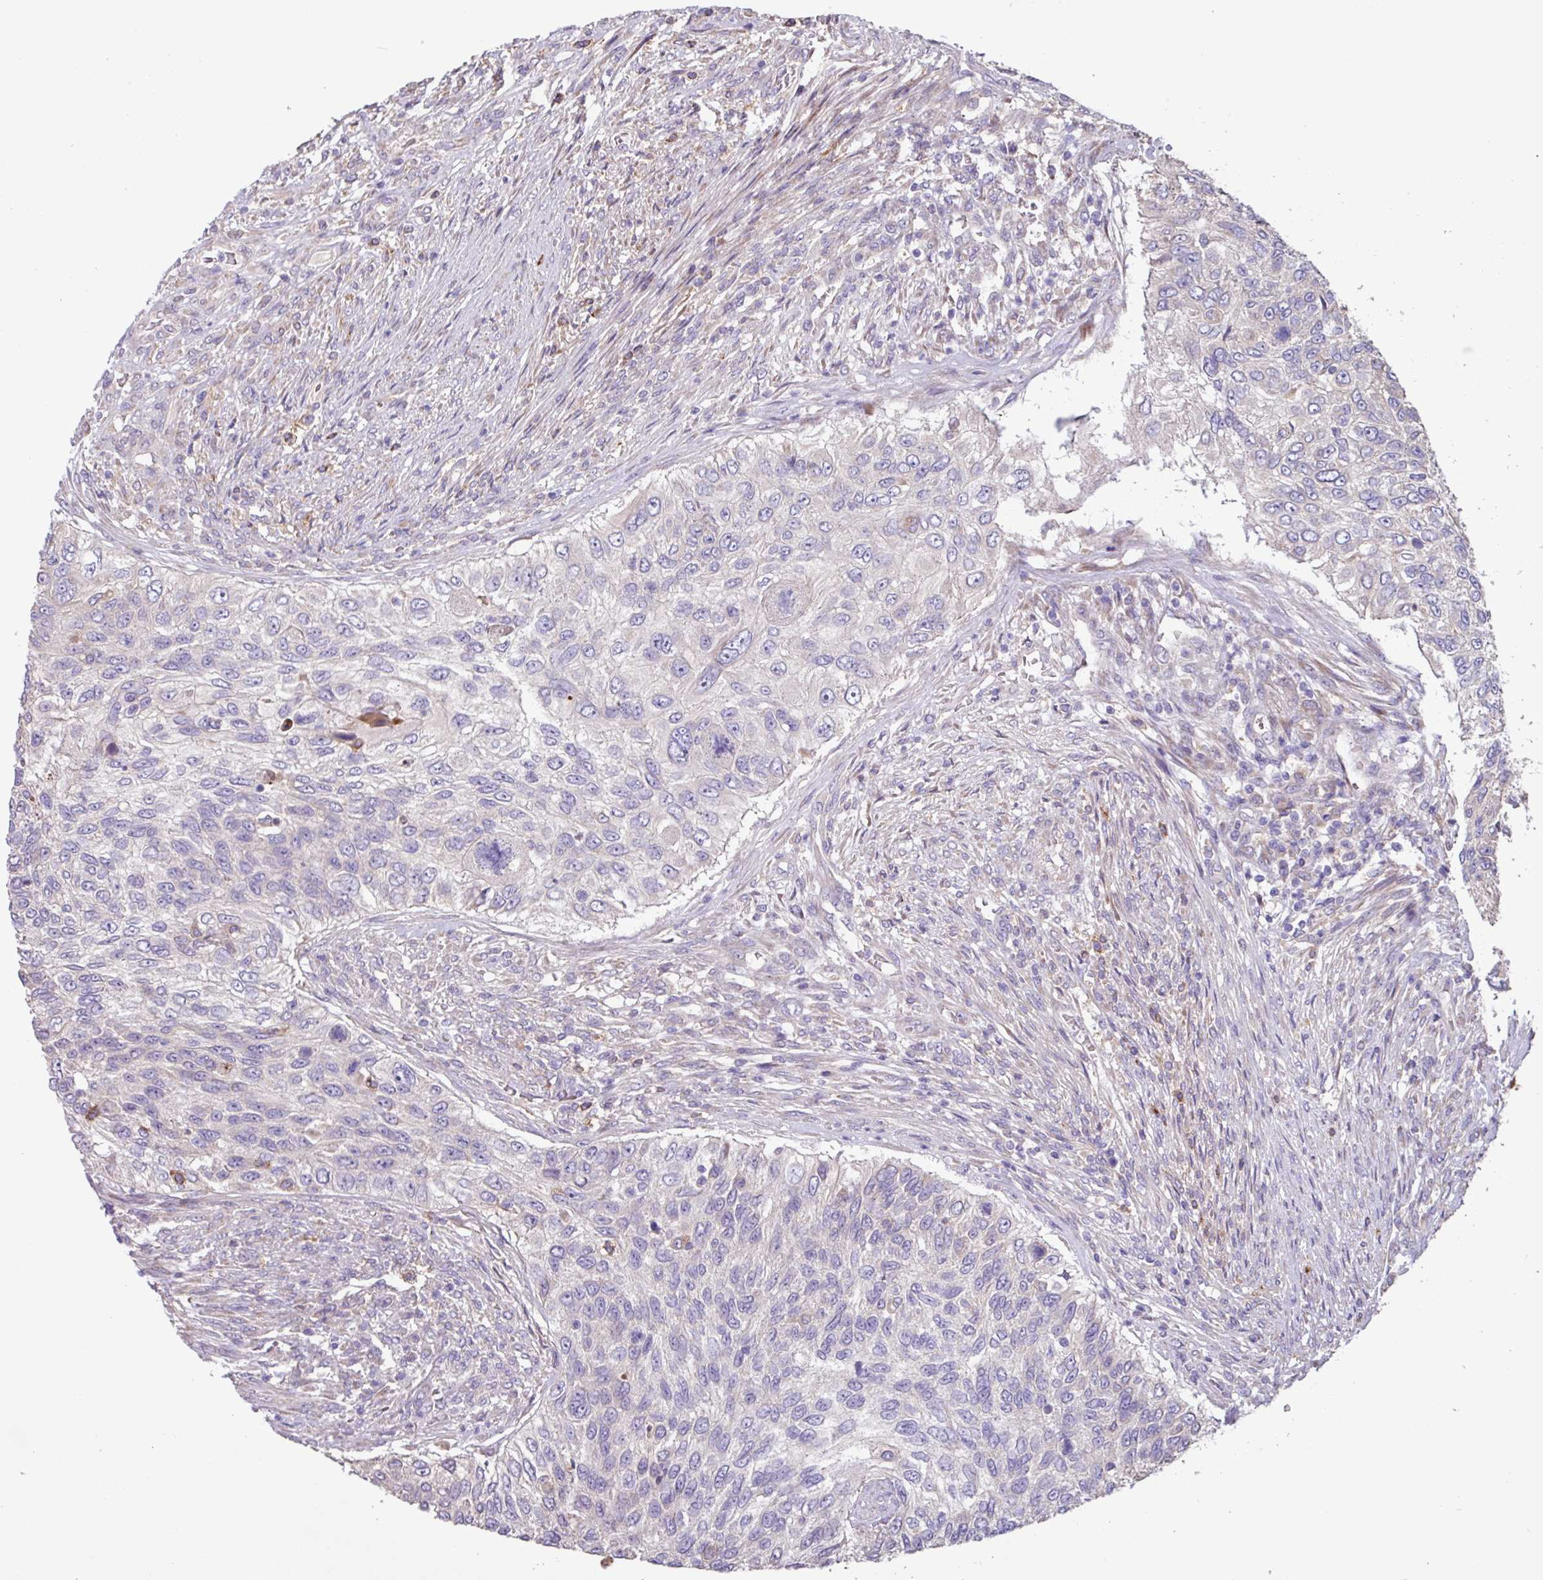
{"staining": {"intensity": "negative", "quantity": "none", "location": "none"}, "tissue": "urothelial cancer", "cell_type": "Tumor cells", "image_type": "cancer", "snomed": [{"axis": "morphology", "description": "Urothelial carcinoma, High grade"}, {"axis": "topography", "description": "Urinary bladder"}], "caption": "Tumor cells are negative for protein expression in human high-grade urothelial carcinoma. (DAB (3,3'-diaminobenzidine) immunohistochemistry (IHC), high magnification).", "gene": "PTPRQ", "patient": {"sex": "female", "age": 60}}